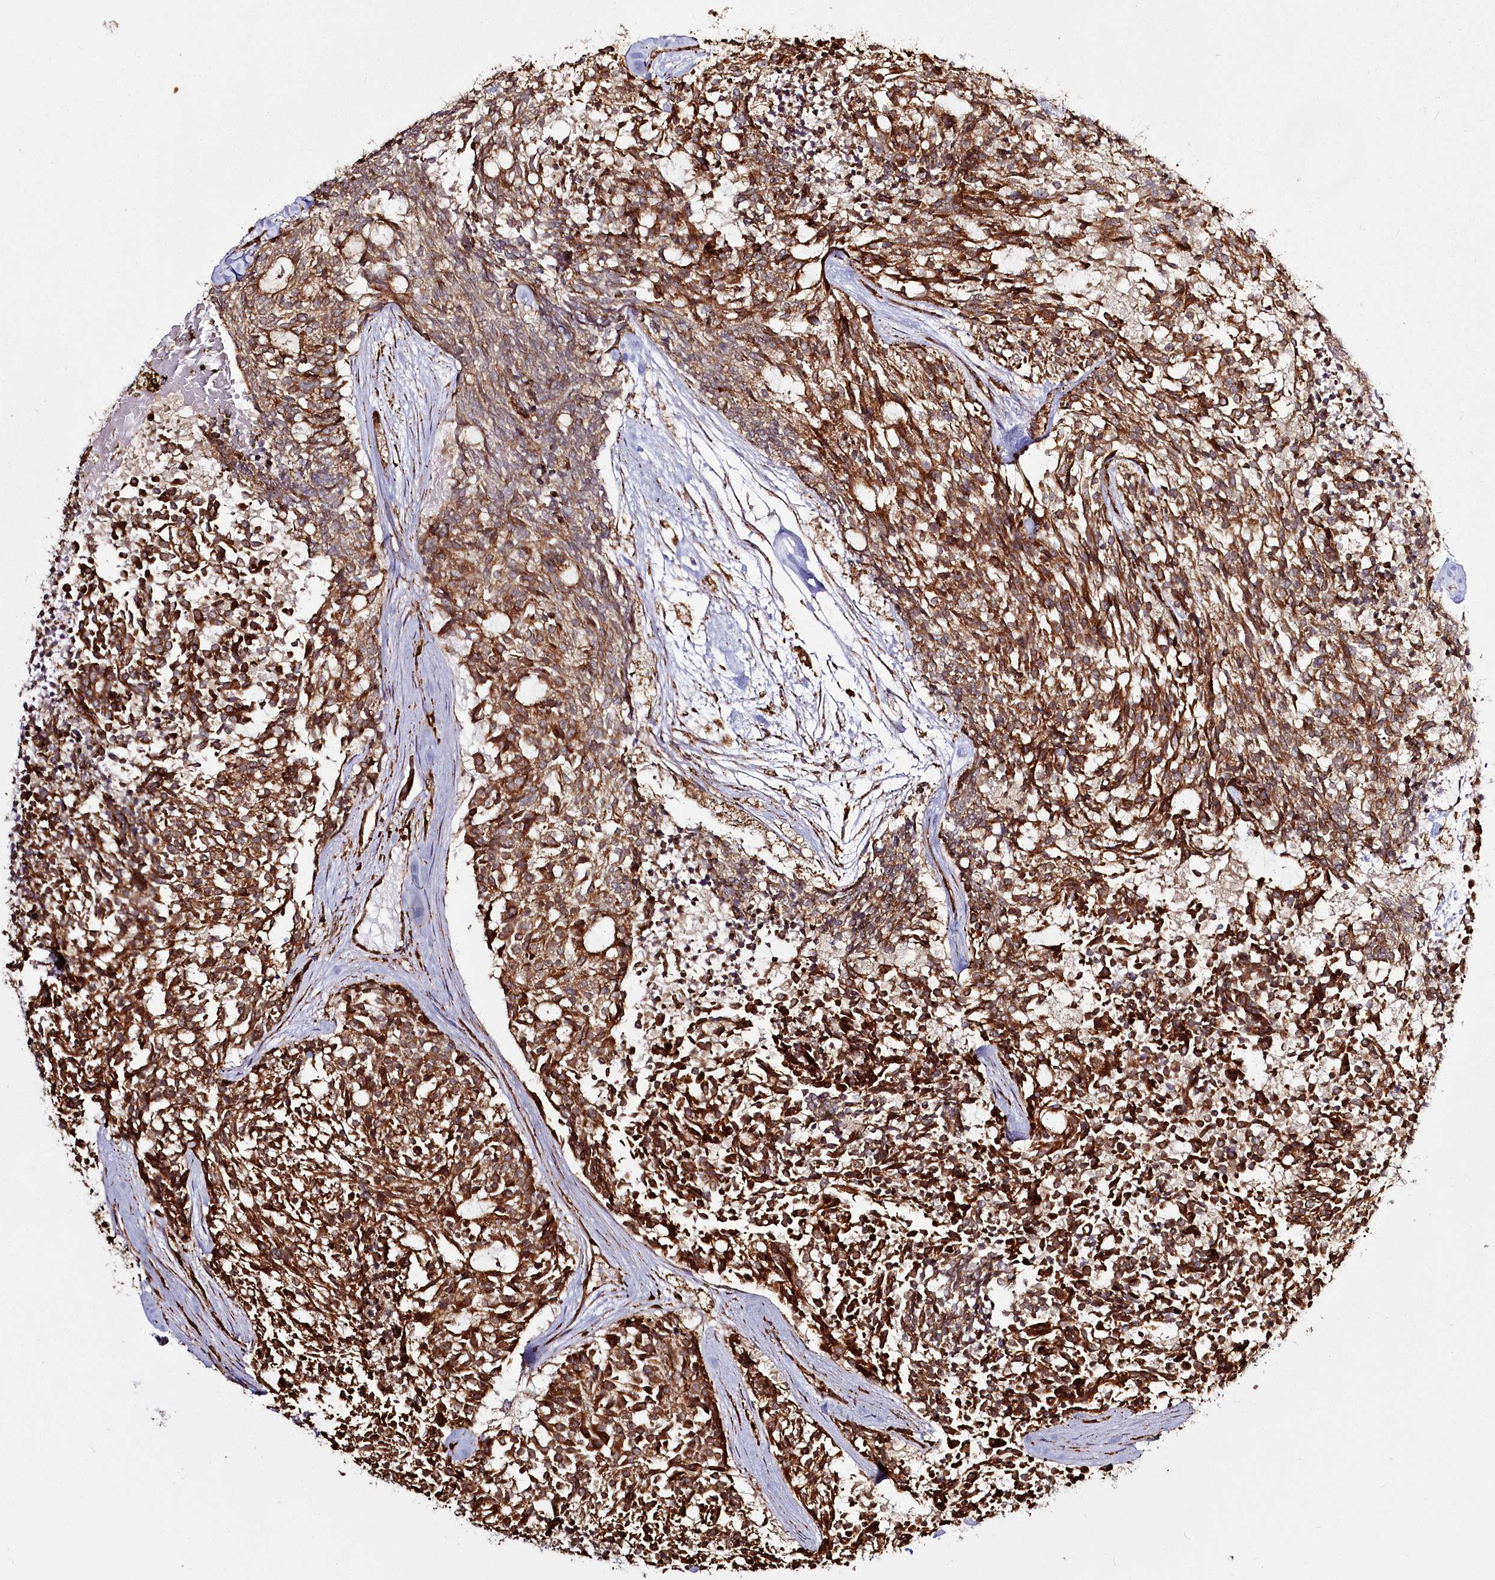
{"staining": {"intensity": "moderate", "quantity": ">75%", "location": "cytoplasmic/membranous"}, "tissue": "carcinoid", "cell_type": "Tumor cells", "image_type": "cancer", "snomed": [{"axis": "morphology", "description": "Carcinoid, malignant, NOS"}, {"axis": "topography", "description": "Pancreas"}], "caption": "The immunohistochemical stain labels moderate cytoplasmic/membranous positivity in tumor cells of carcinoid (malignant) tissue. Nuclei are stained in blue.", "gene": "FAM13A", "patient": {"sex": "female", "age": 54}}